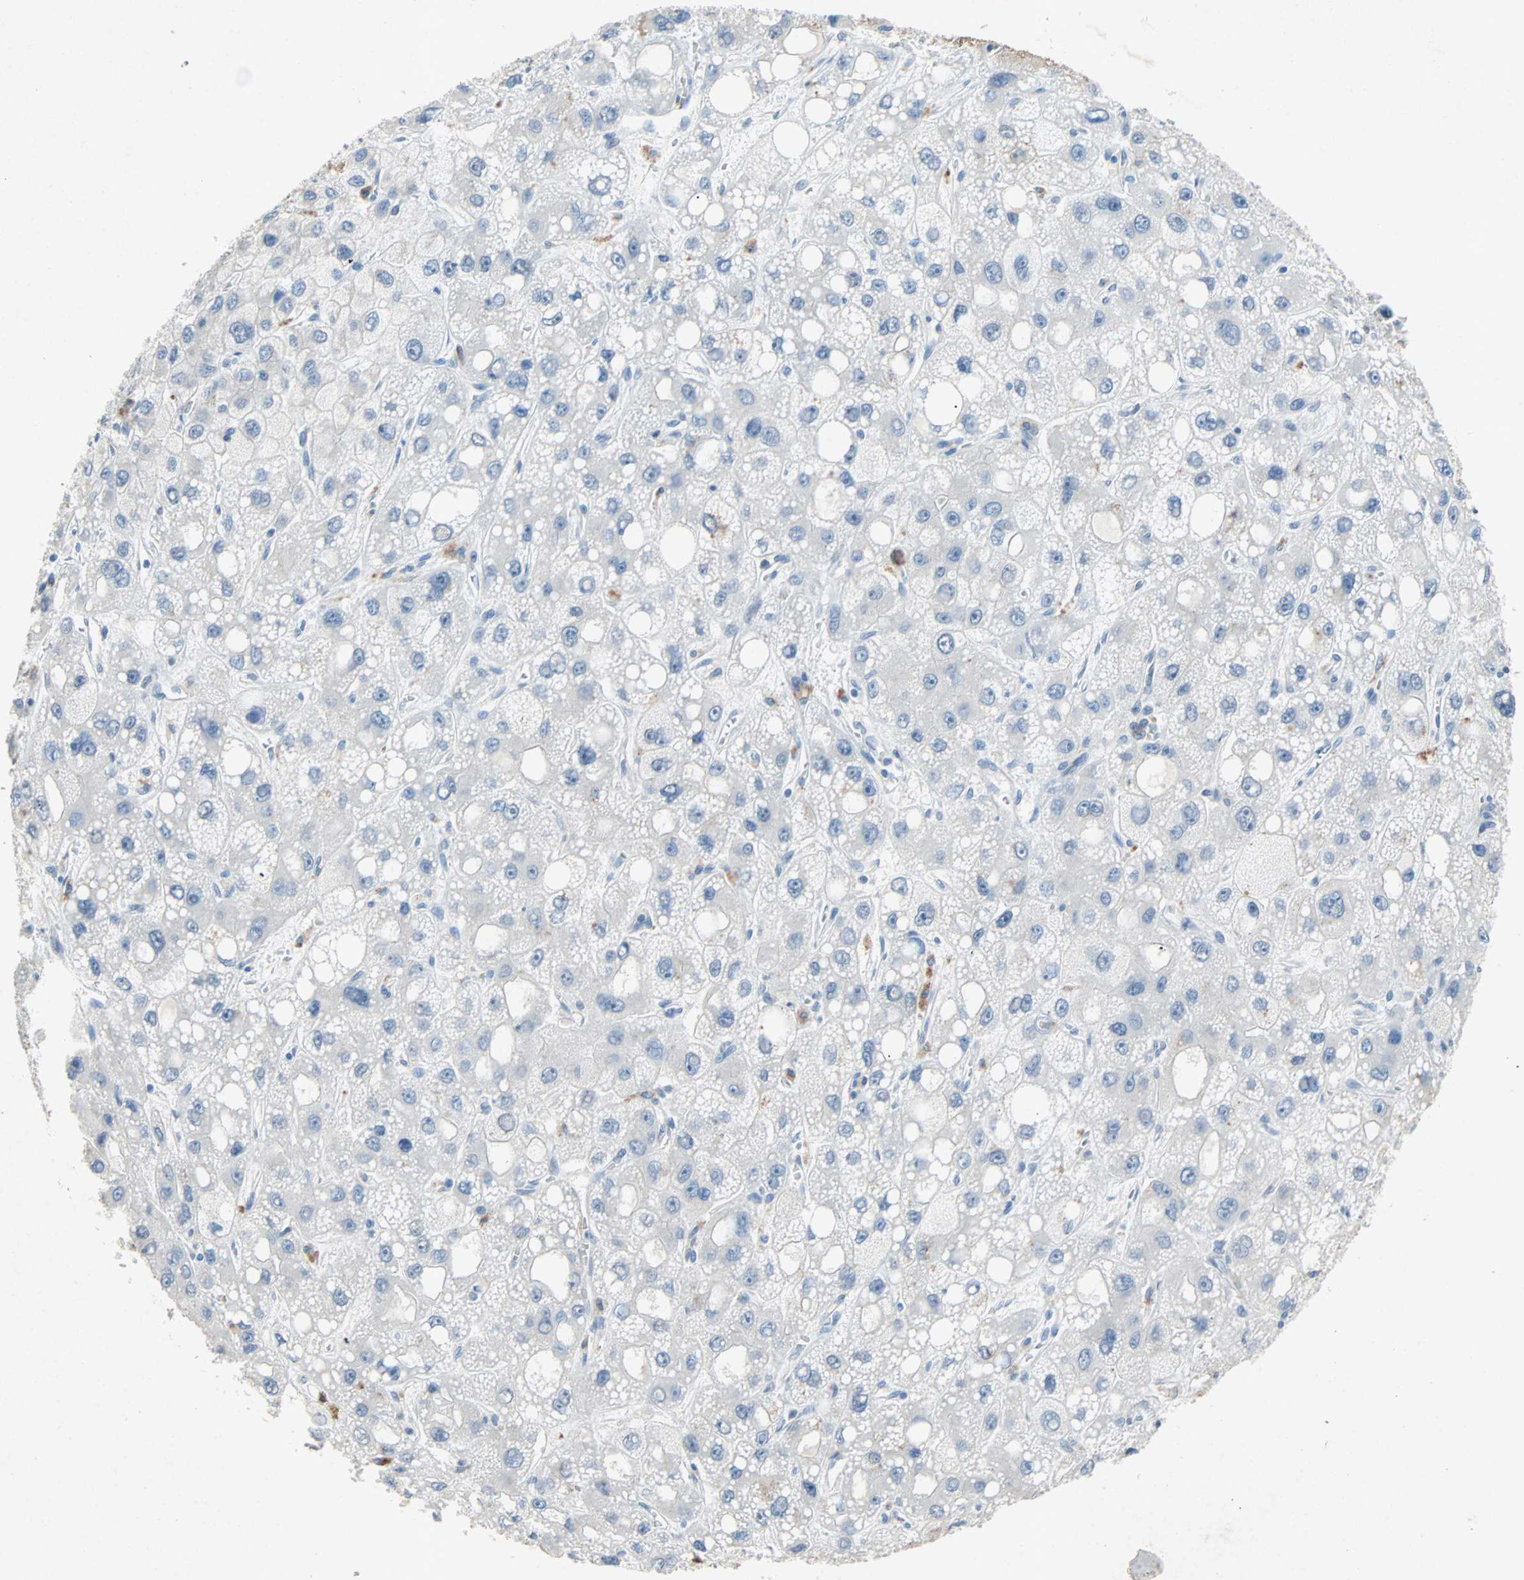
{"staining": {"intensity": "negative", "quantity": "none", "location": "none"}, "tissue": "liver cancer", "cell_type": "Tumor cells", "image_type": "cancer", "snomed": [{"axis": "morphology", "description": "Carcinoma, Hepatocellular, NOS"}, {"axis": "topography", "description": "Liver"}], "caption": "Micrograph shows no significant protein staining in tumor cells of hepatocellular carcinoma (liver). (DAB (3,3'-diaminobenzidine) immunohistochemistry with hematoxylin counter stain).", "gene": "PCDHB2", "patient": {"sex": "male", "age": 55}}